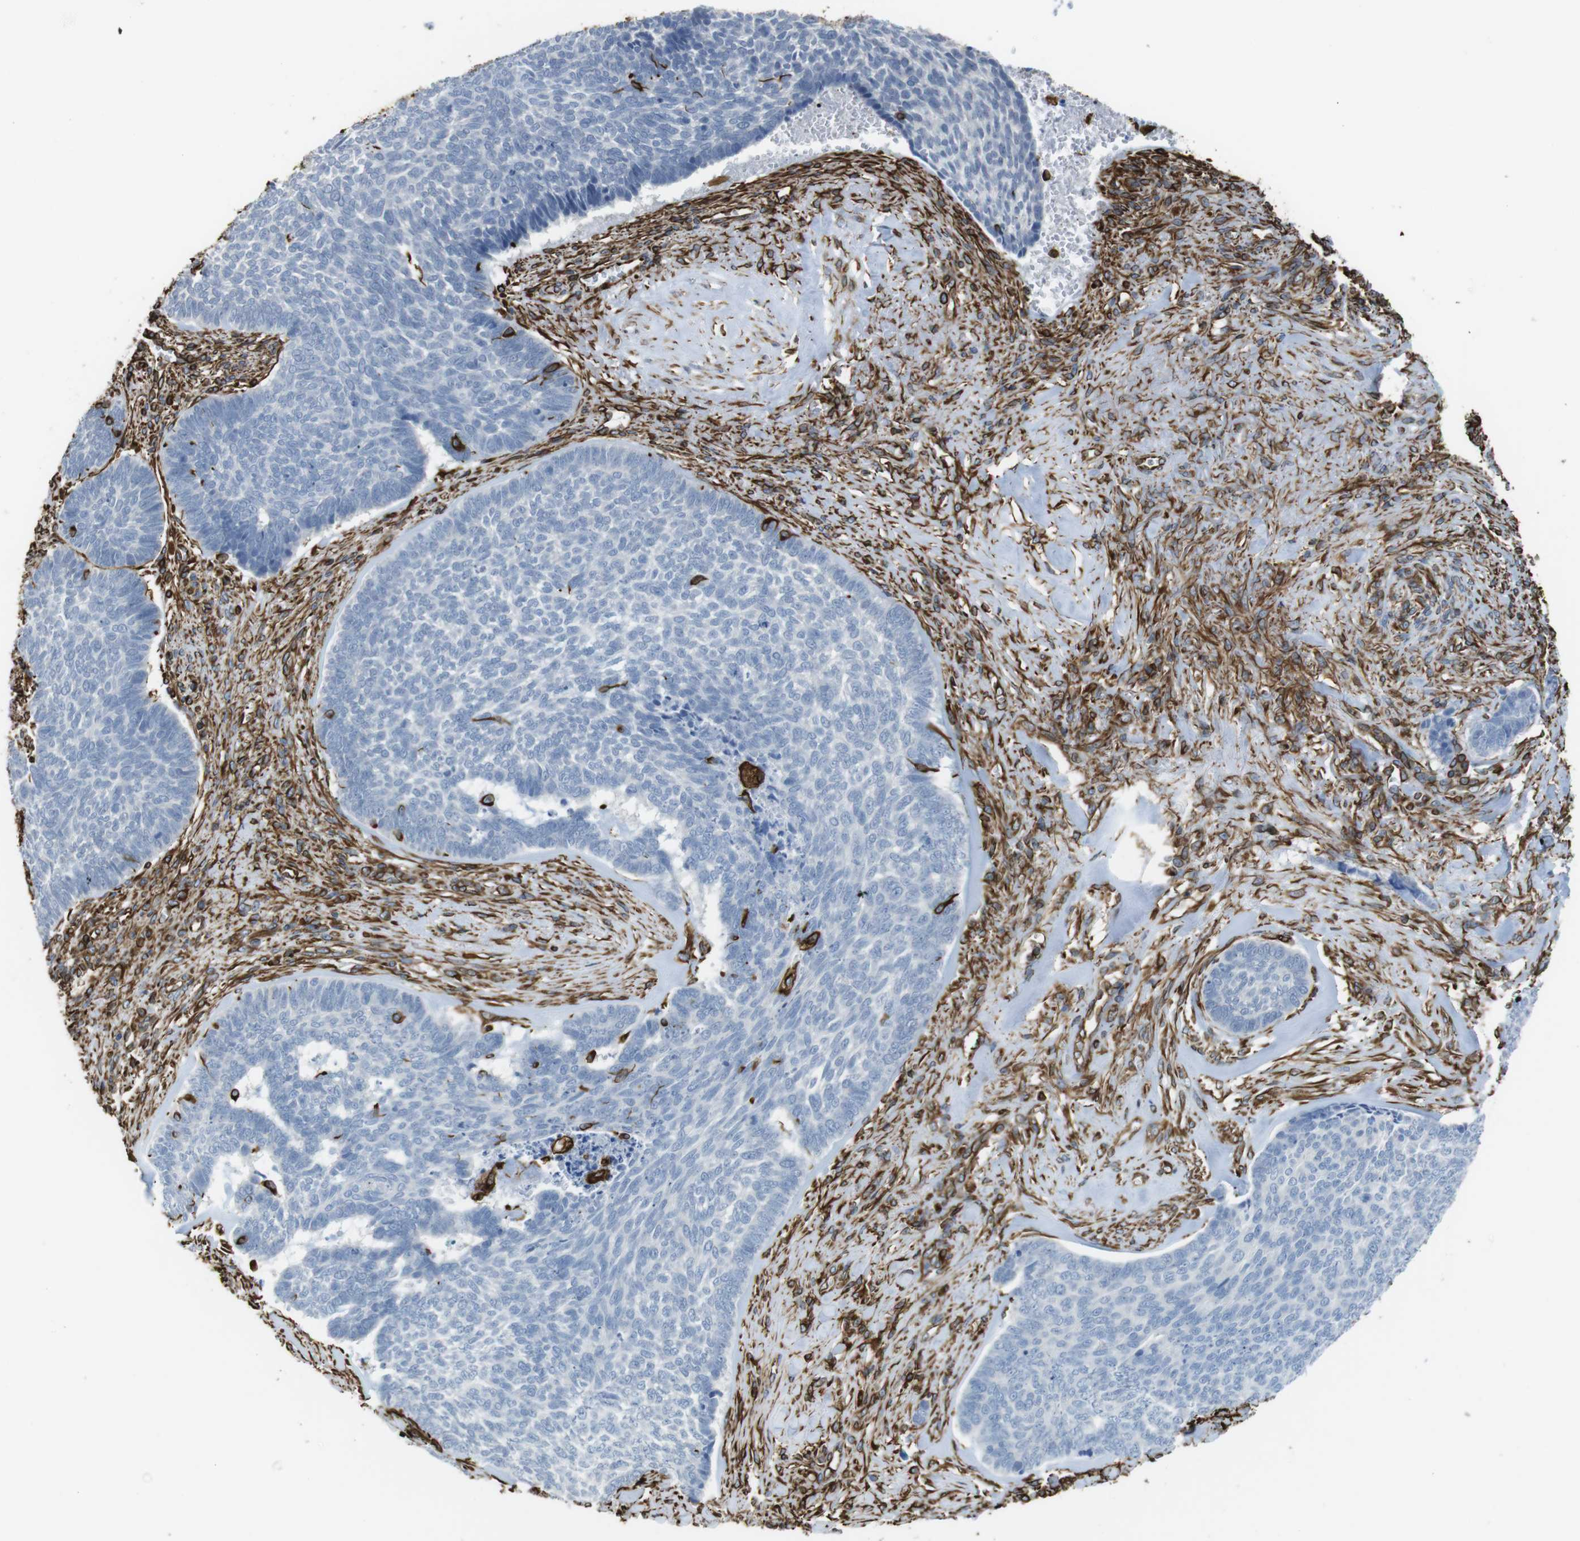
{"staining": {"intensity": "negative", "quantity": "none", "location": "none"}, "tissue": "skin cancer", "cell_type": "Tumor cells", "image_type": "cancer", "snomed": [{"axis": "morphology", "description": "Basal cell carcinoma"}, {"axis": "topography", "description": "Skin"}], "caption": "Skin basal cell carcinoma stained for a protein using immunohistochemistry demonstrates no positivity tumor cells.", "gene": "RALGPS1", "patient": {"sex": "male", "age": 84}}